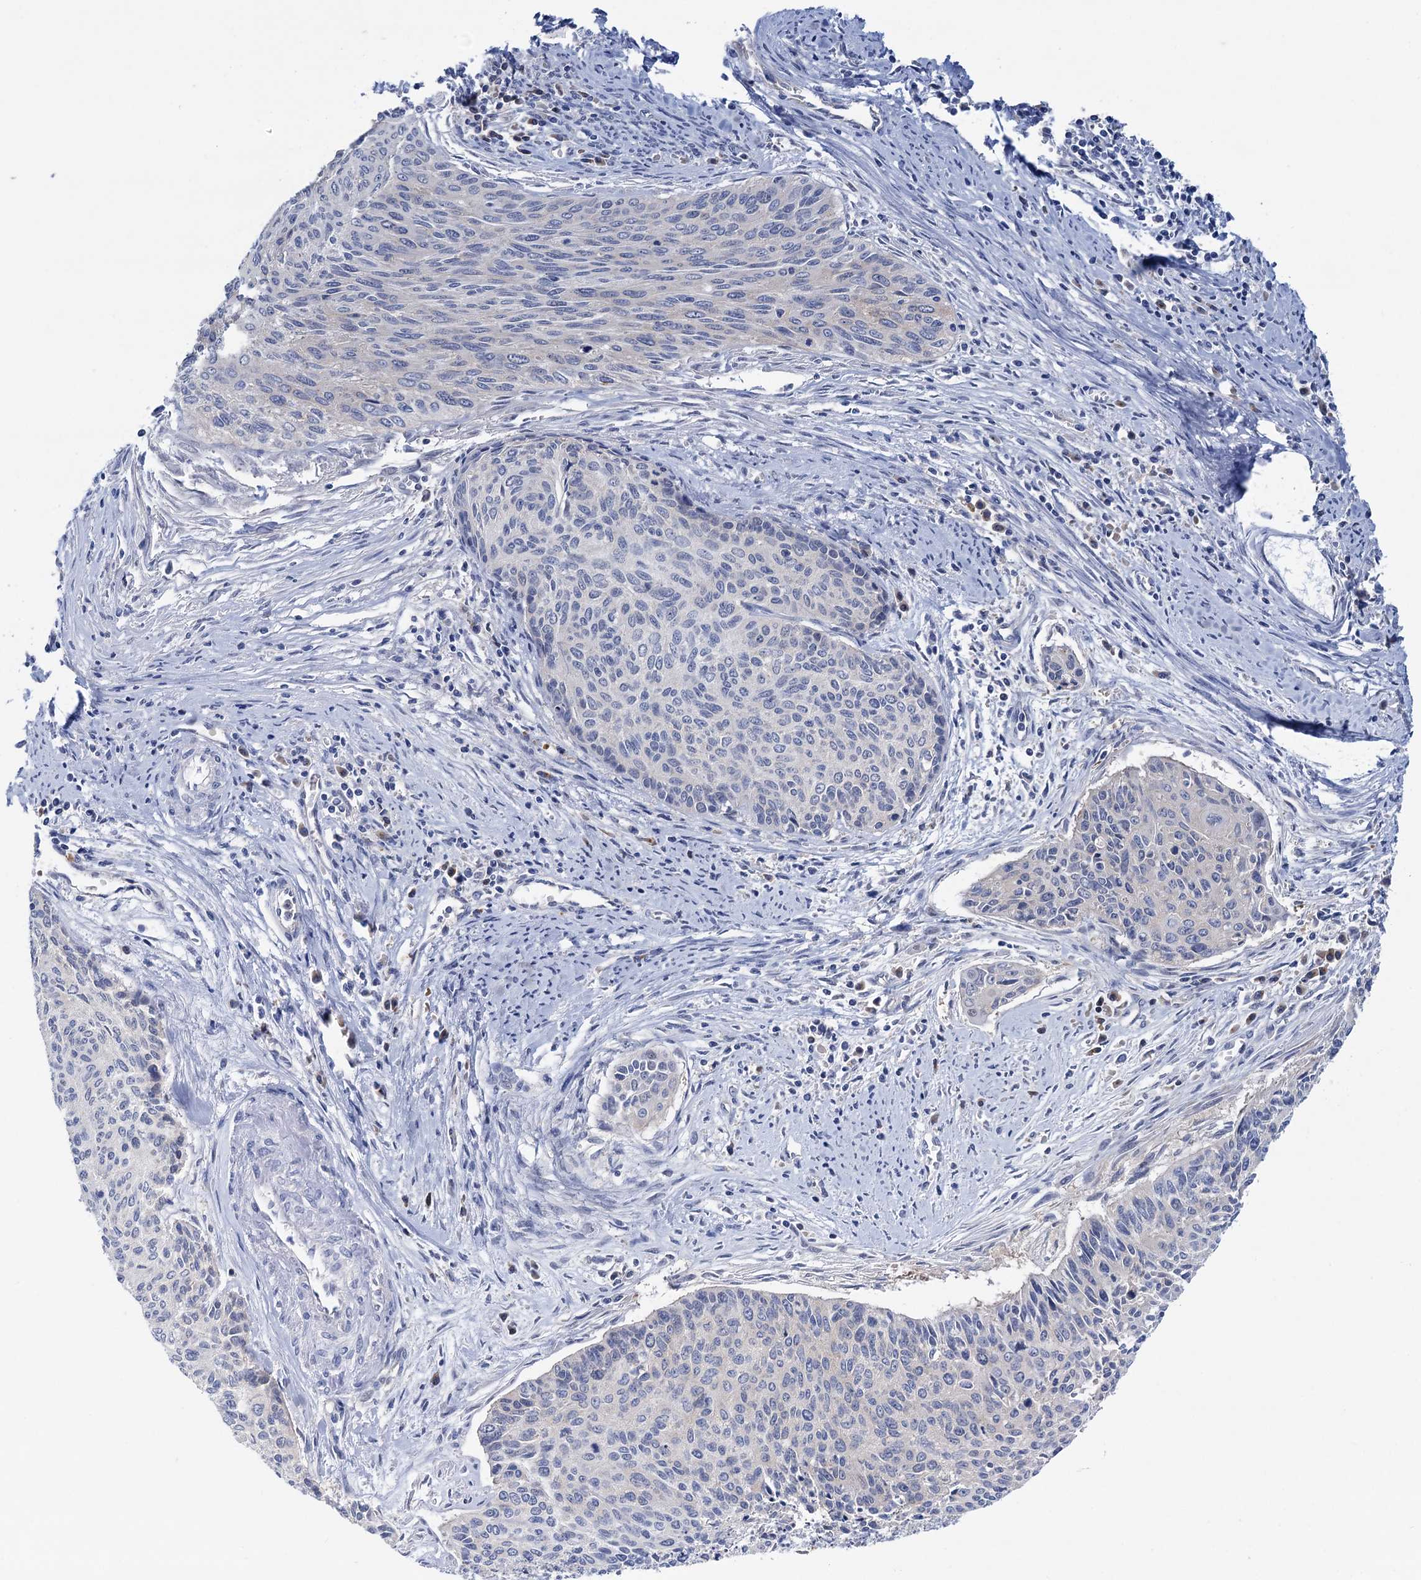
{"staining": {"intensity": "negative", "quantity": "none", "location": "none"}, "tissue": "cervical cancer", "cell_type": "Tumor cells", "image_type": "cancer", "snomed": [{"axis": "morphology", "description": "Squamous cell carcinoma, NOS"}, {"axis": "topography", "description": "Cervix"}], "caption": "This is an immunohistochemistry (IHC) photomicrograph of human squamous cell carcinoma (cervical). There is no positivity in tumor cells.", "gene": "ZNRD2", "patient": {"sex": "female", "age": 55}}